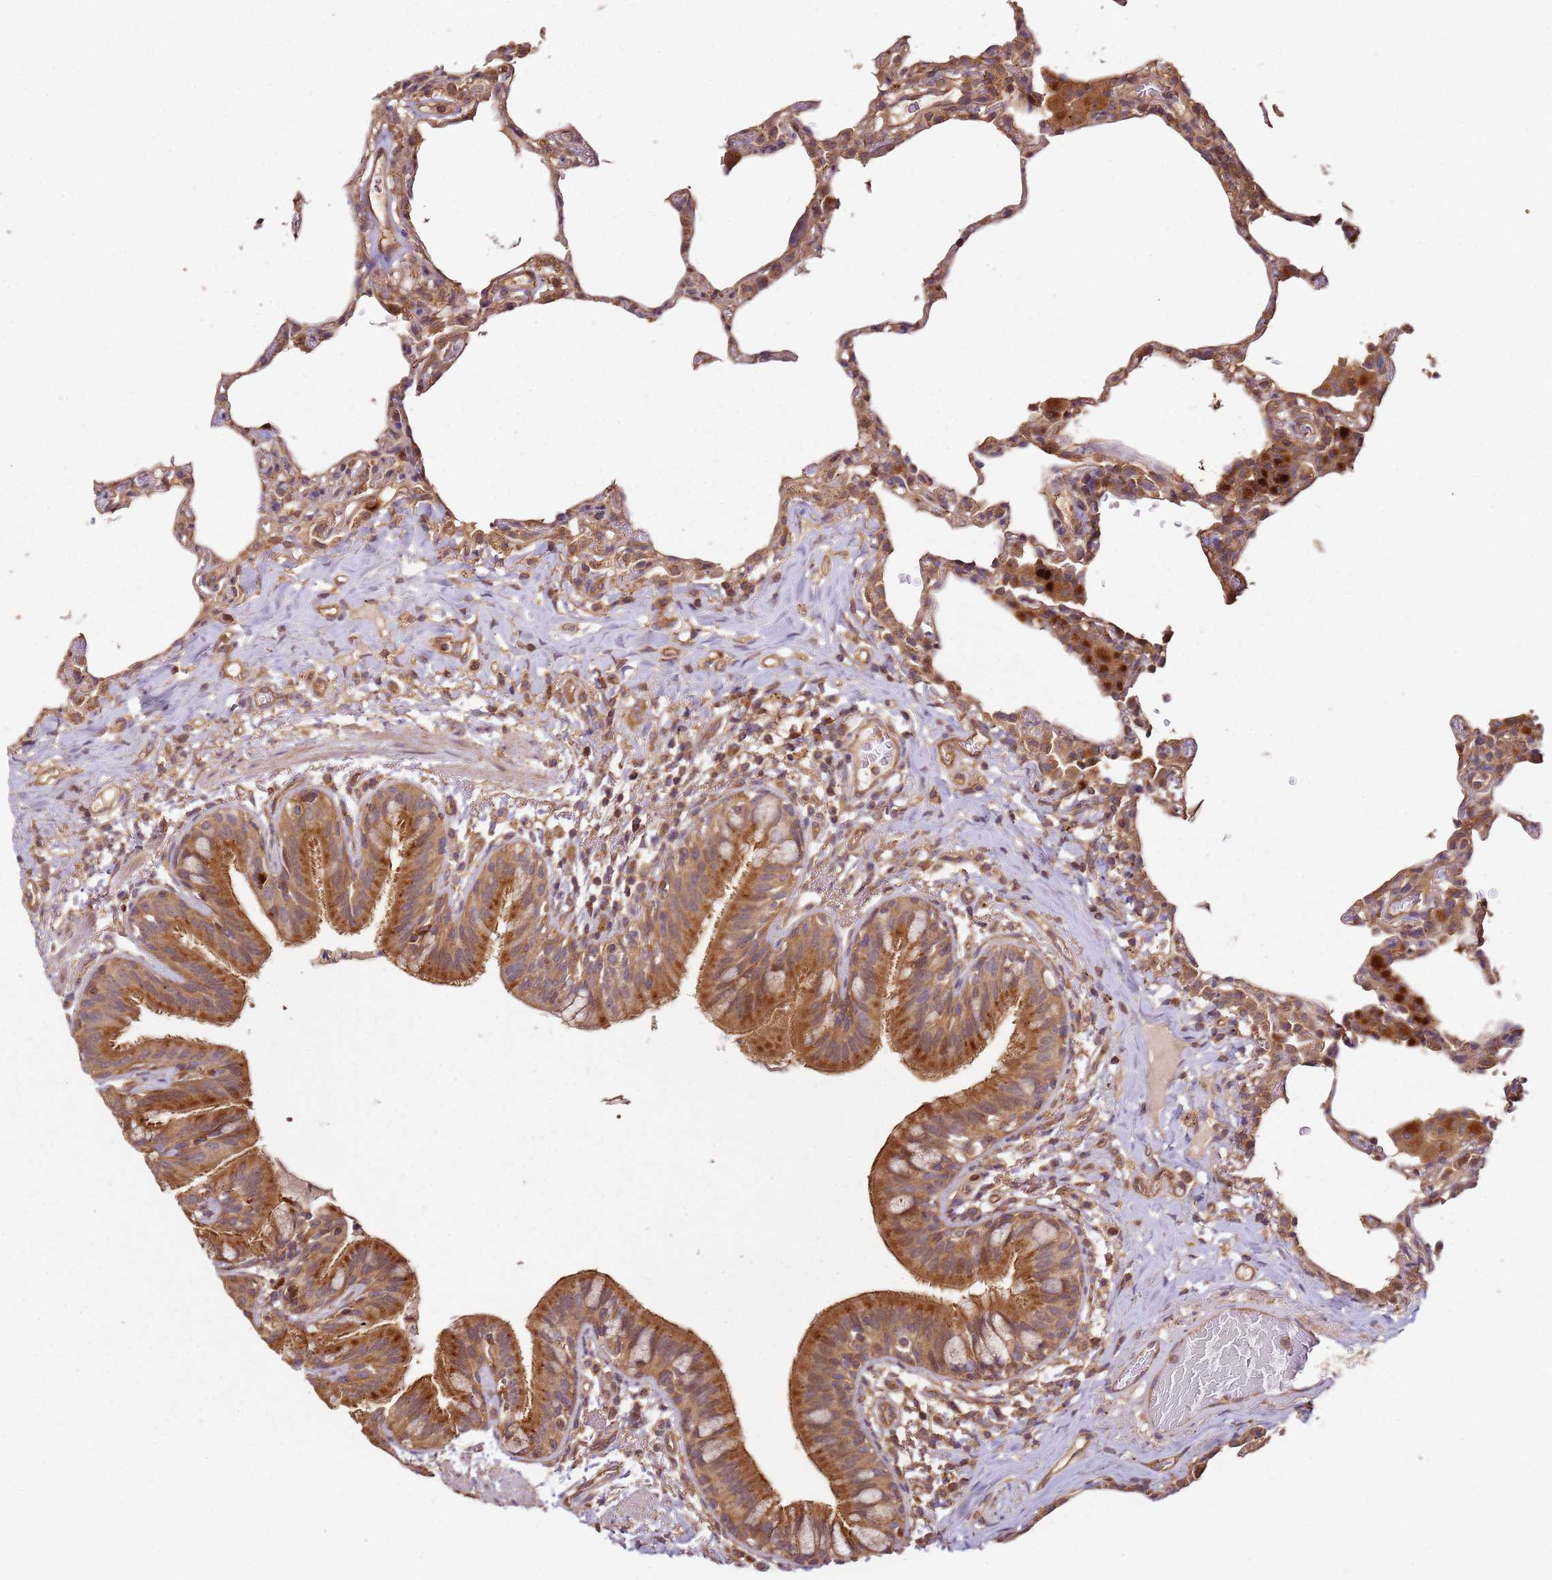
{"staining": {"intensity": "moderate", "quantity": "25%-75%", "location": "cytoplasmic/membranous"}, "tissue": "lung", "cell_type": "Alveolar cells", "image_type": "normal", "snomed": [{"axis": "morphology", "description": "Normal tissue, NOS"}, {"axis": "topography", "description": "Lung"}], "caption": "Protein expression analysis of normal lung displays moderate cytoplasmic/membranous staining in about 25%-75% of alveolar cells. (Brightfield microscopy of DAB IHC at high magnification).", "gene": "SCGB2B2", "patient": {"sex": "female", "age": 57}}